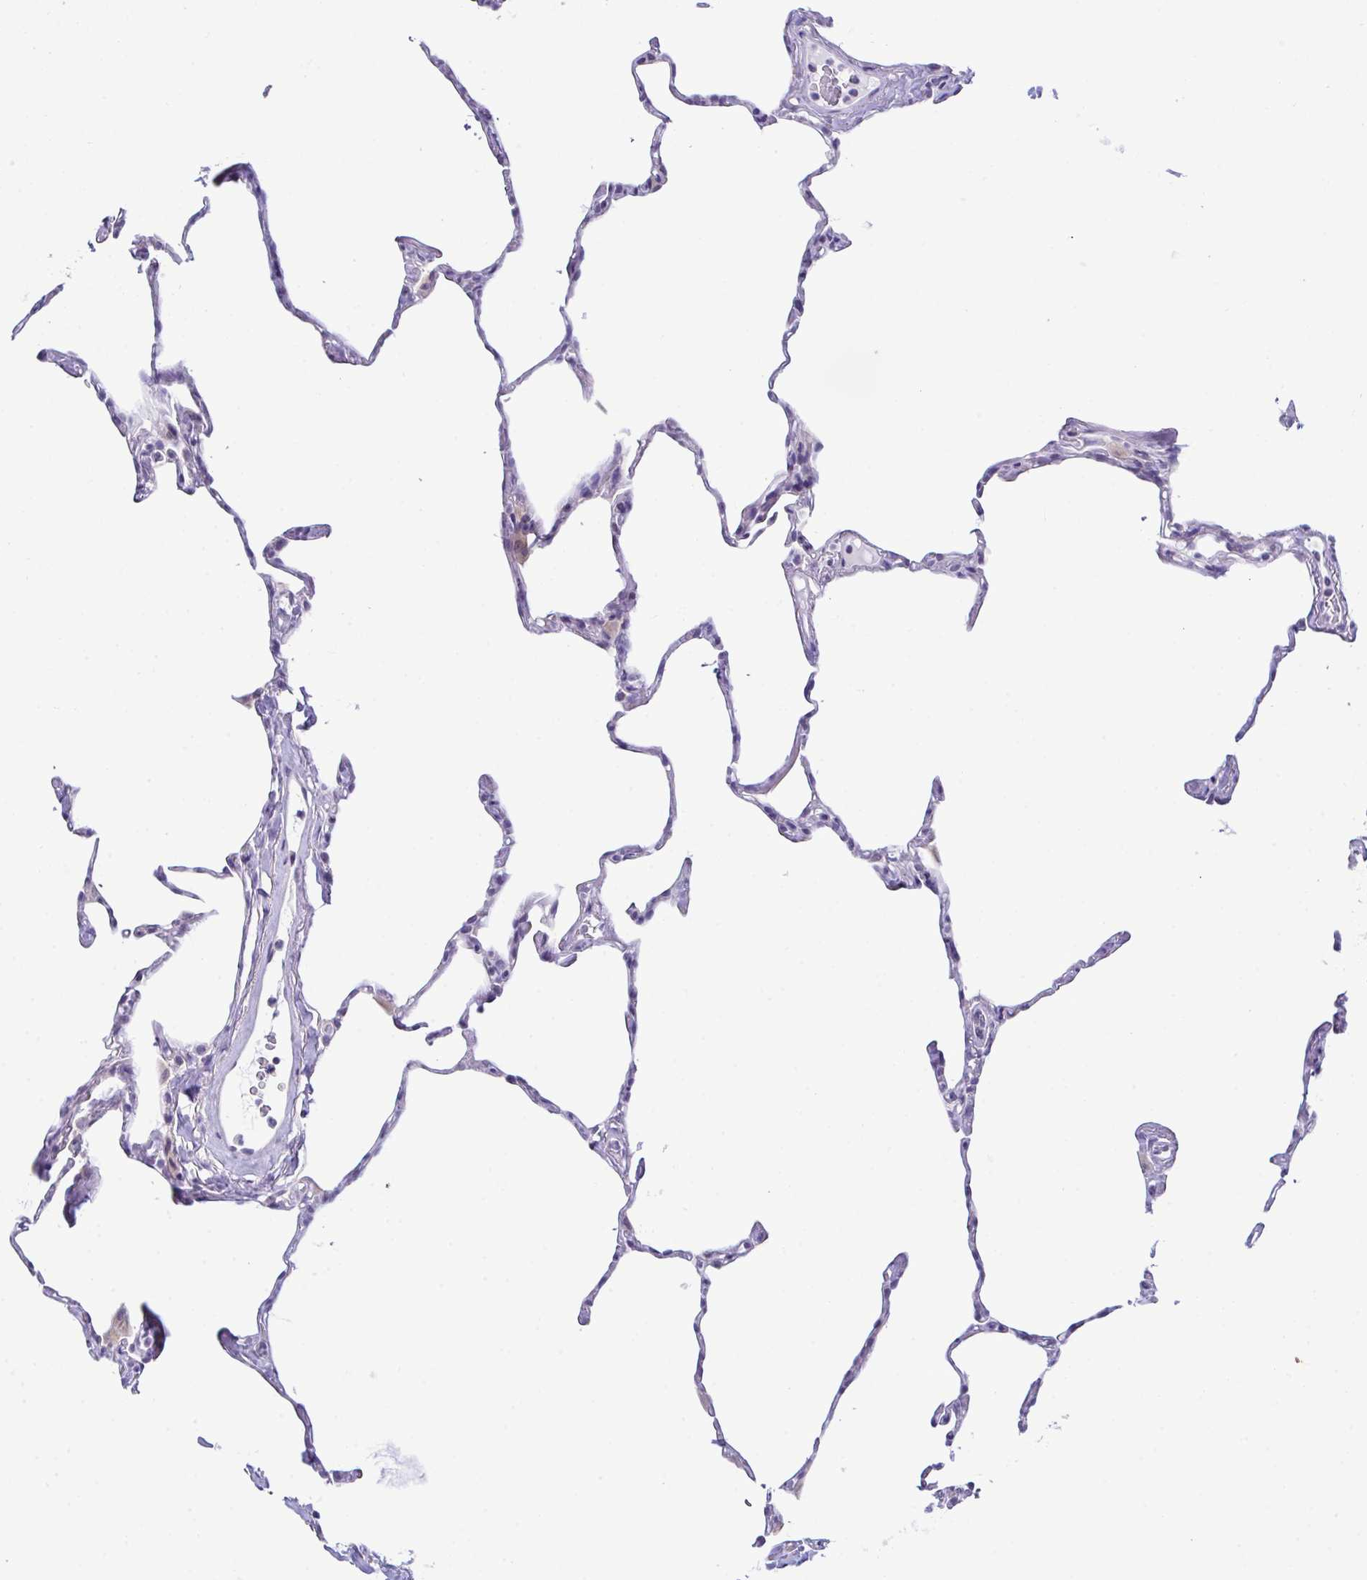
{"staining": {"intensity": "negative", "quantity": "none", "location": "none"}, "tissue": "lung", "cell_type": "Alveolar cells", "image_type": "normal", "snomed": [{"axis": "morphology", "description": "Normal tissue, NOS"}, {"axis": "topography", "description": "Lung"}], "caption": "Immunohistochemistry (IHC) photomicrograph of unremarkable lung: lung stained with DAB demonstrates no significant protein positivity in alveolar cells. Nuclei are stained in blue.", "gene": "ATP6V0D2", "patient": {"sex": "male", "age": 65}}